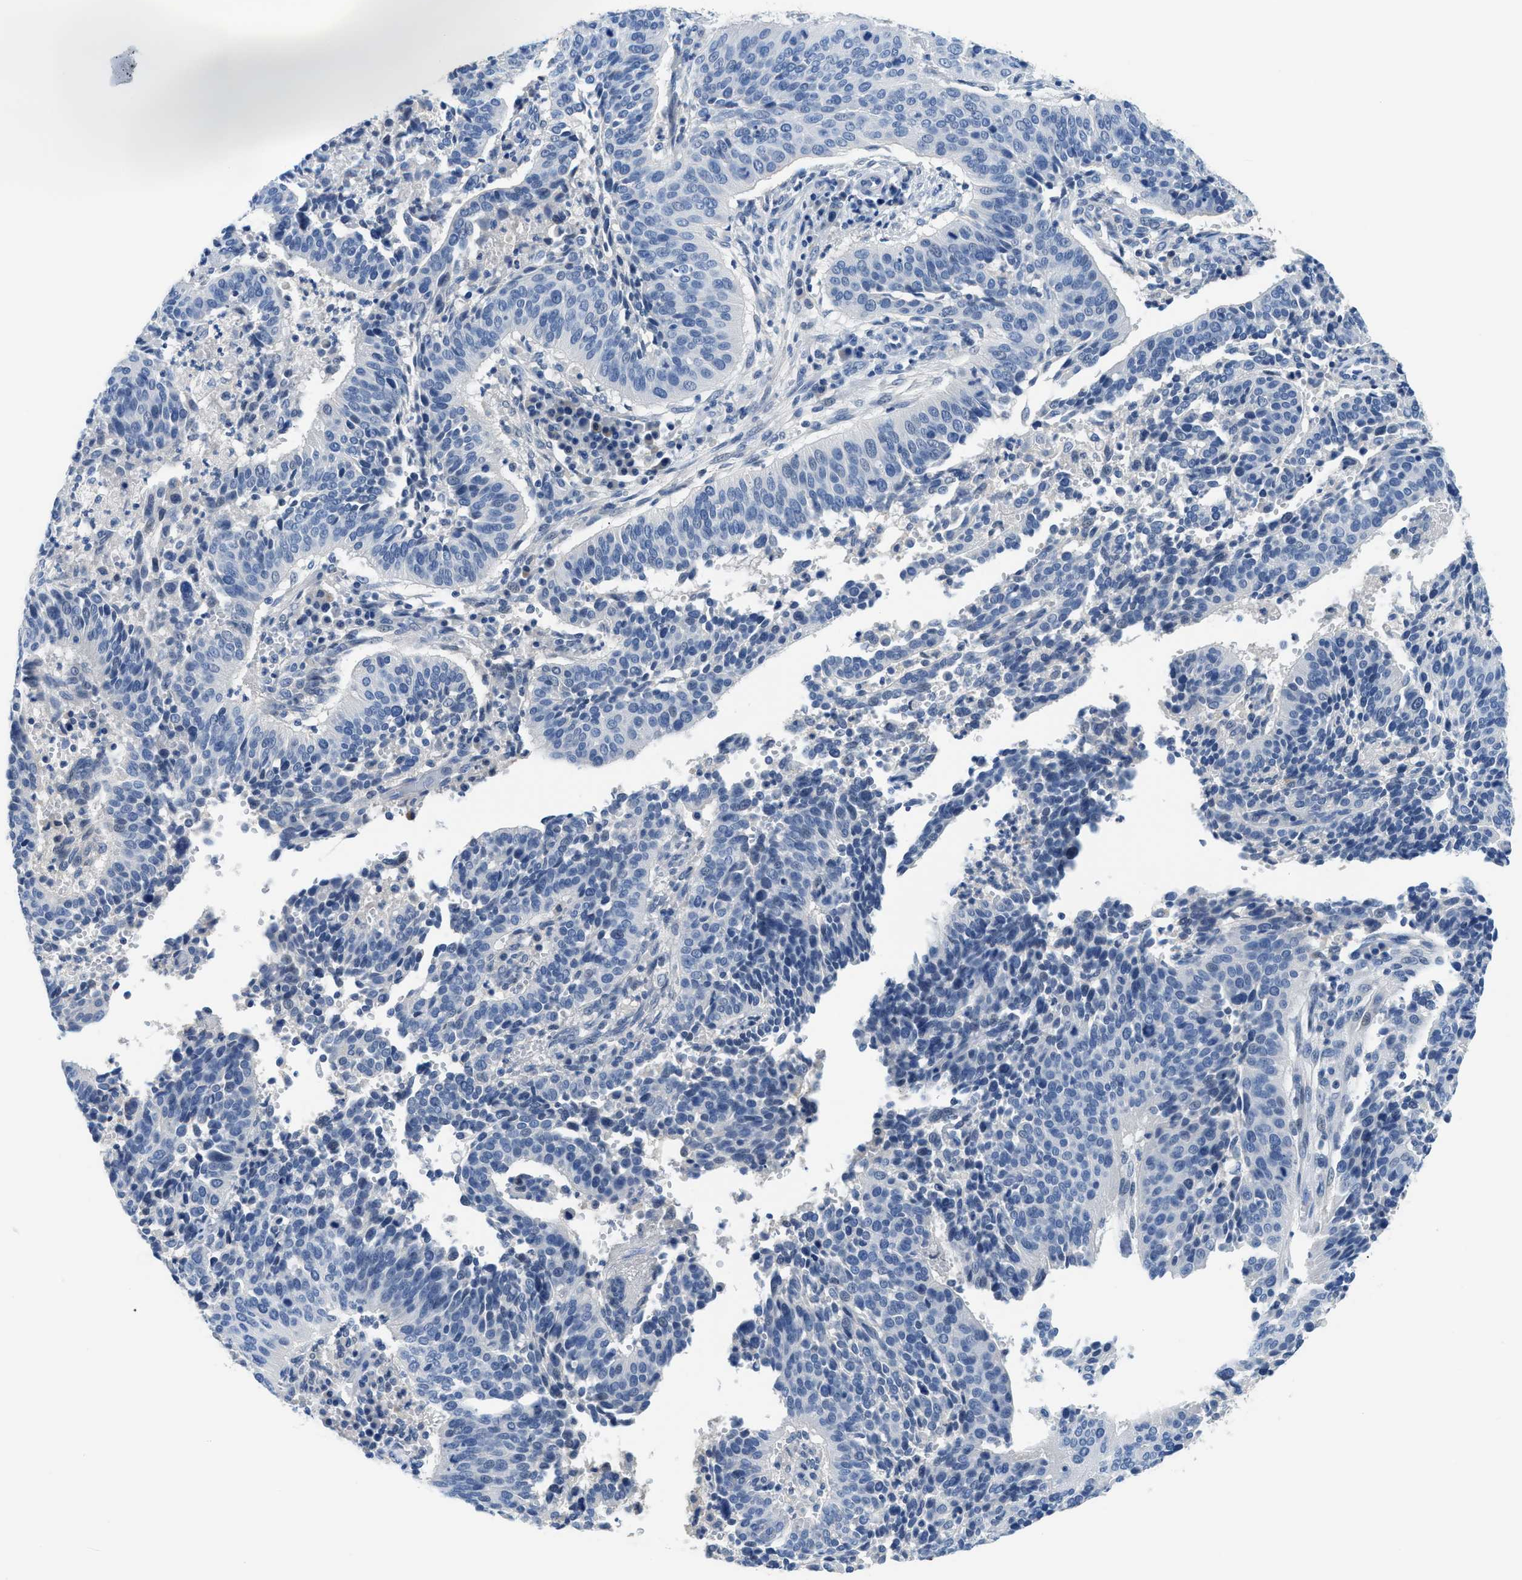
{"staining": {"intensity": "negative", "quantity": "none", "location": "none"}, "tissue": "cervical cancer", "cell_type": "Tumor cells", "image_type": "cancer", "snomed": [{"axis": "morphology", "description": "Normal tissue, NOS"}, {"axis": "morphology", "description": "Squamous cell carcinoma, NOS"}, {"axis": "topography", "description": "Cervix"}], "caption": "IHC of cervical cancer (squamous cell carcinoma) reveals no positivity in tumor cells.", "gene": "MBL2", "patient": {"sex": "female", "age": 39}}